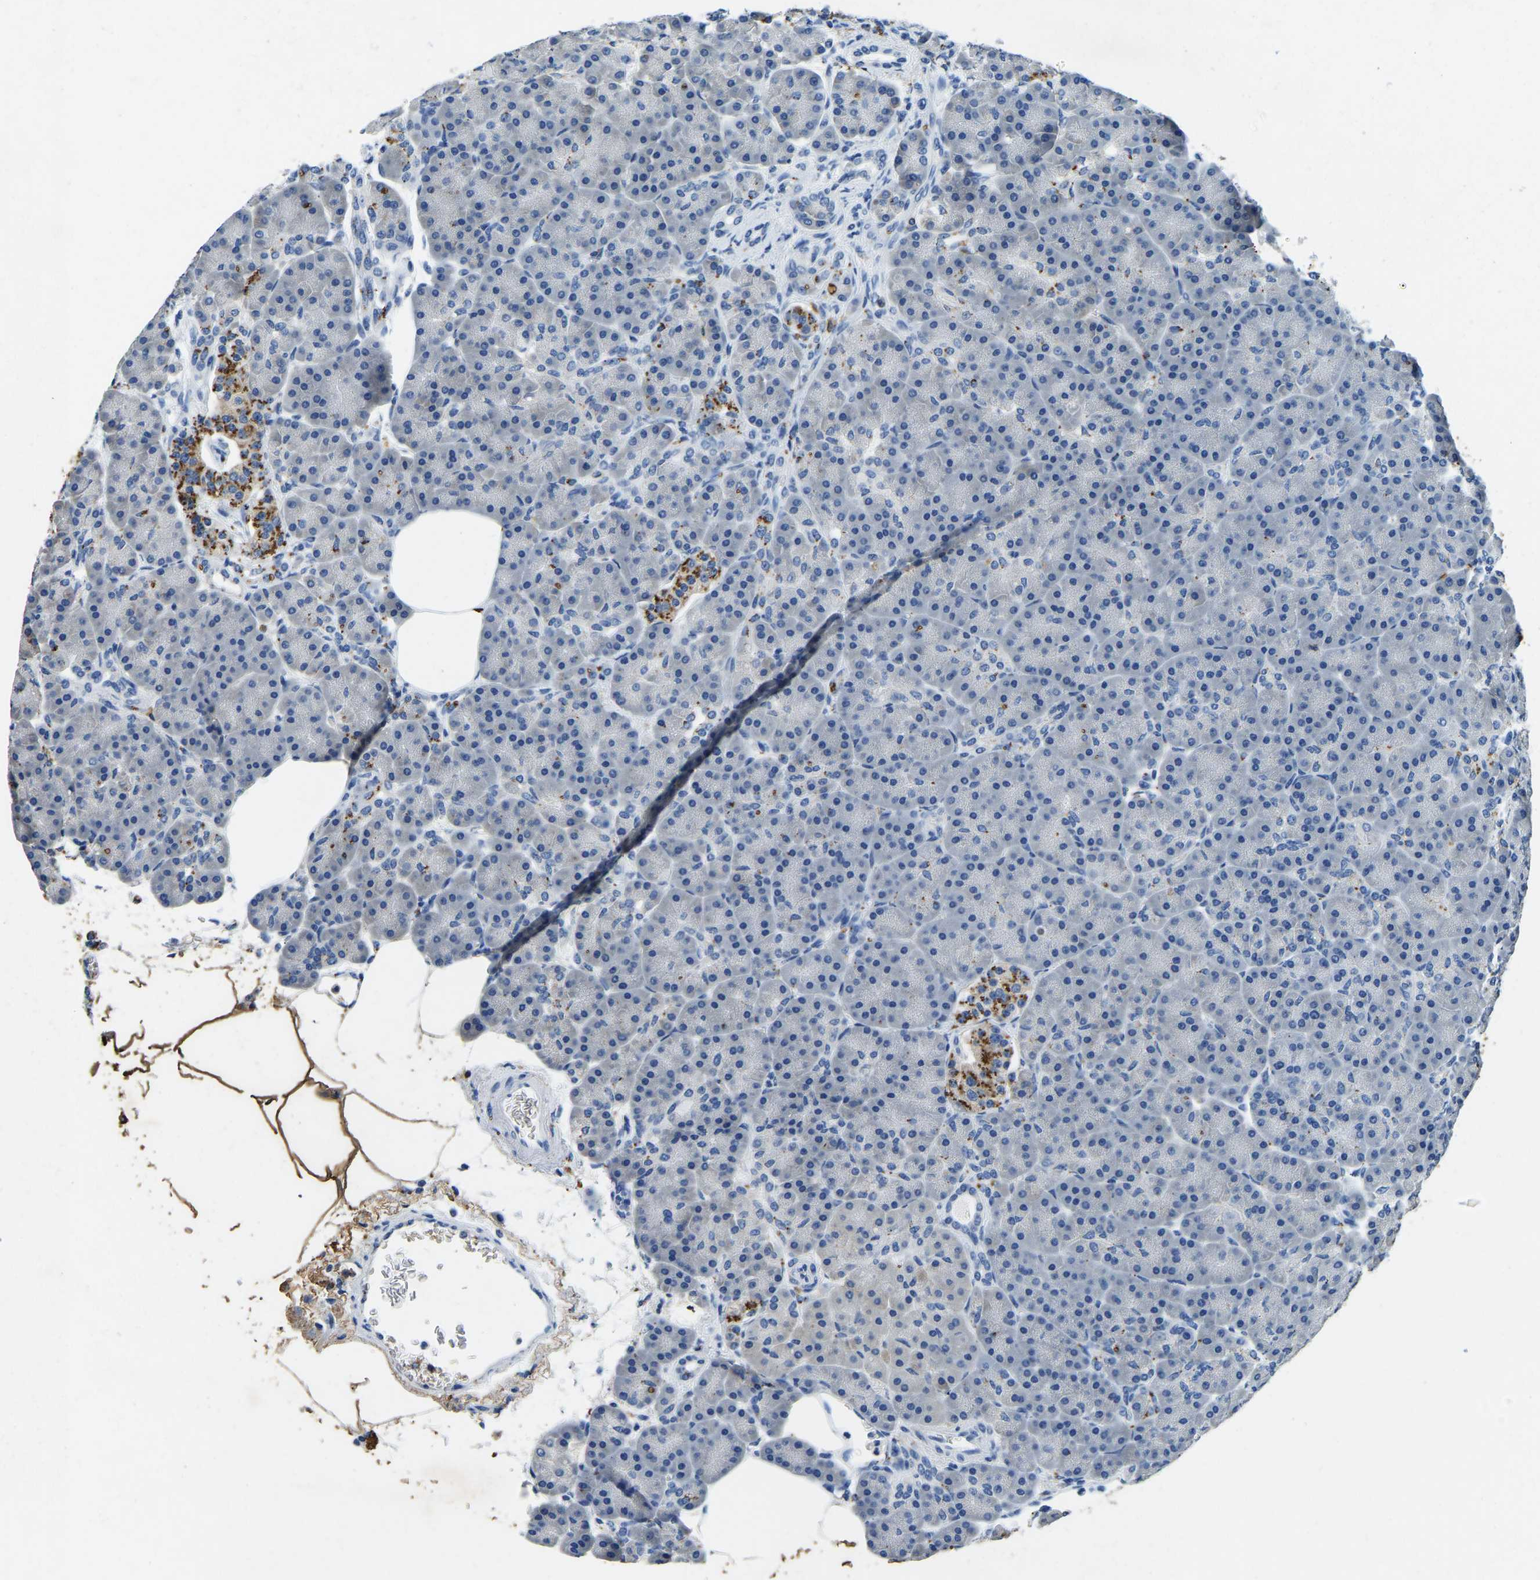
{"staining": {"intensity": "negative", "quantity": "none", "location": "none"}, "tissue": "pancreas", "cell_type": "Exocrine glandular cells", "image_type": "normal", "snomed": [{"axis": "morphology", "description": "Normal tissue, NOS"}, {"axis": "topography", "description": "Pancreas"}], "caption": "An immunohistochemistry (IHC) histopathology image of unremarkable pancreas is shown. There is no staining in exocrine glandular cells of pancreas. Nuclei are stained in blue.", "gene": "UBN2", "patient": {"sex": "female", "age": 70}}